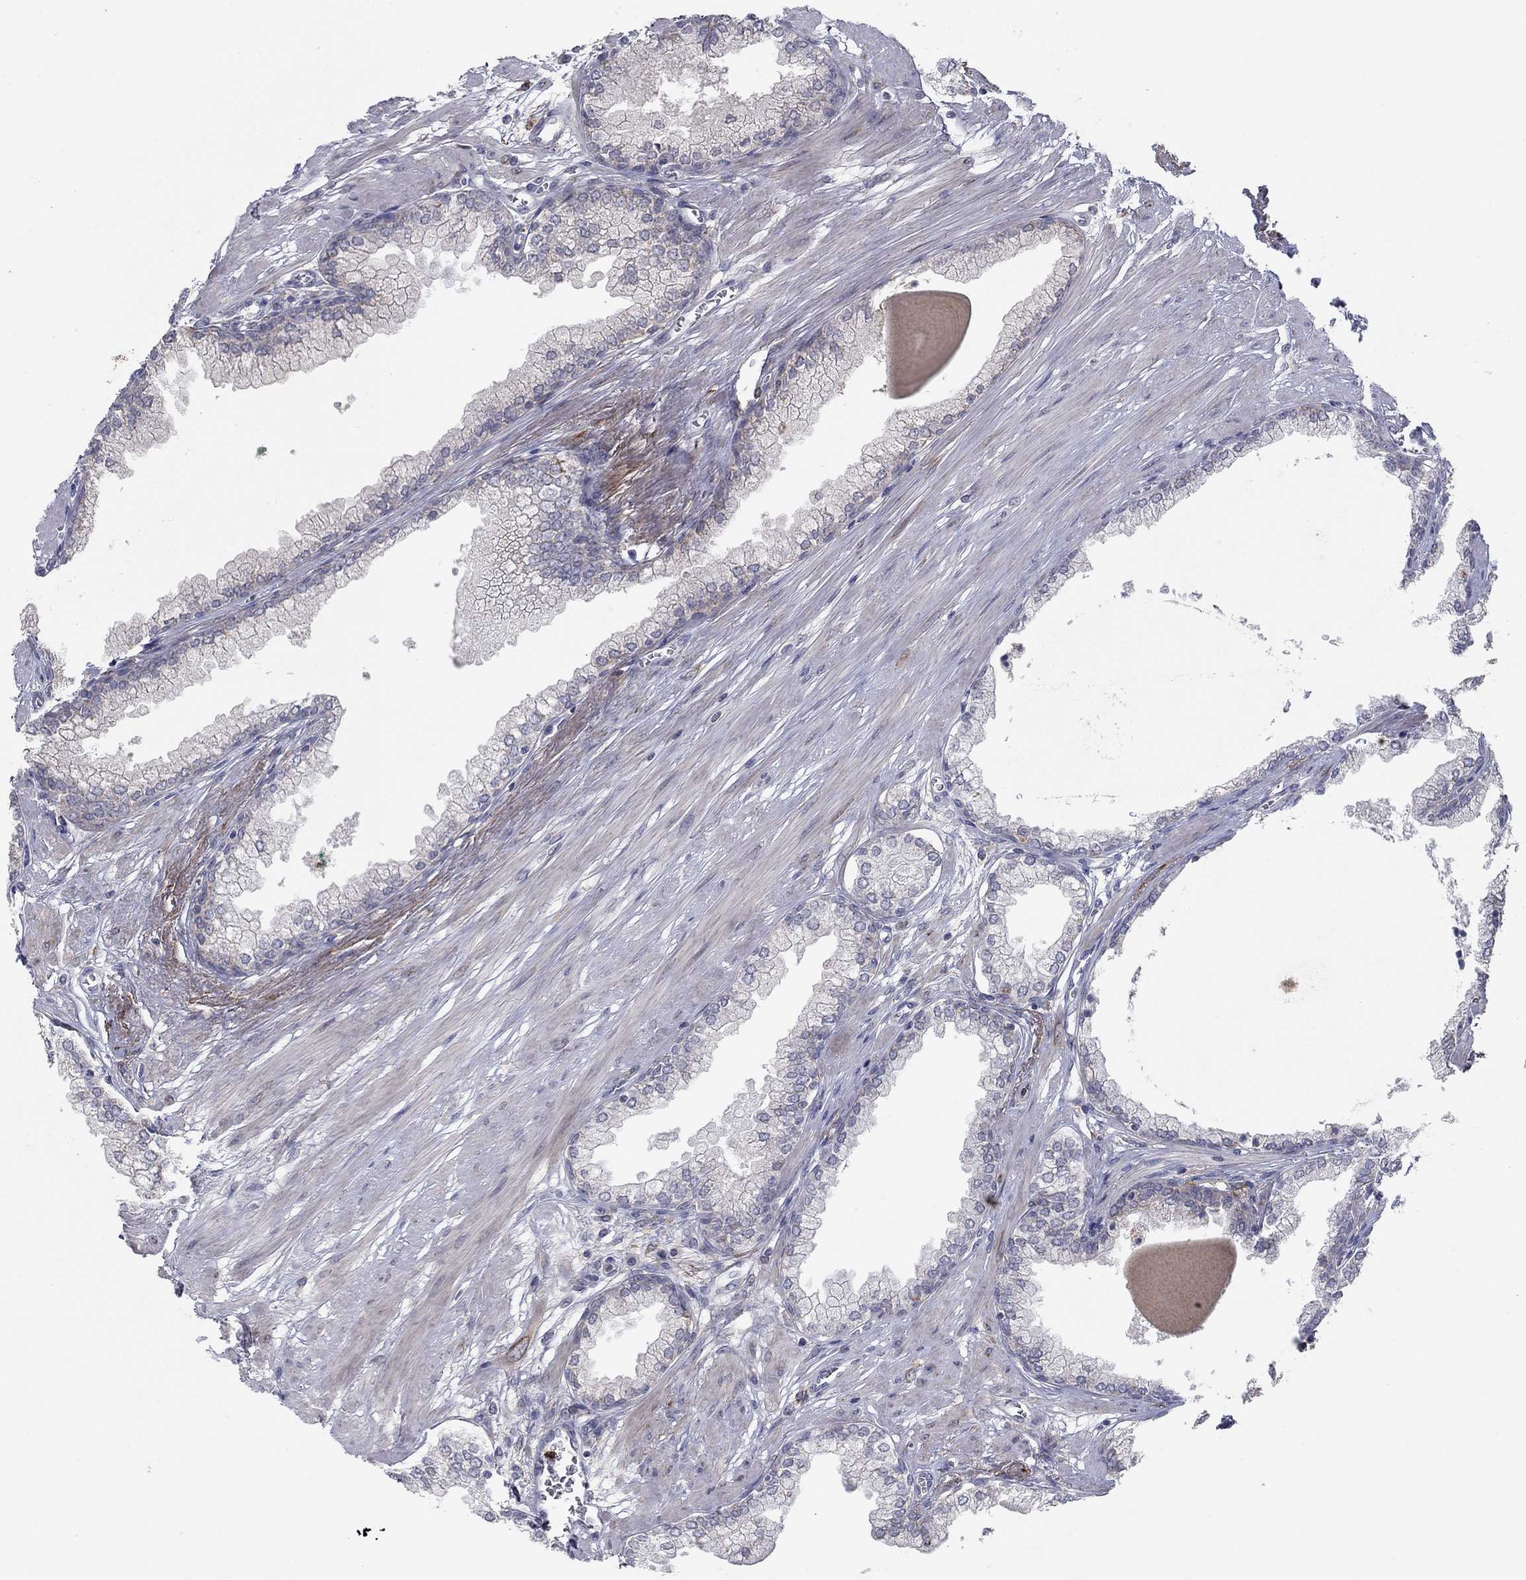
{"staining": {"intensity": "negative", "quantity": "none", "location": "none"}, "tissue": "prostate cancer", "cell_type": "Tumor cells", "image_type": "cancer", "snomed": [{"axis": "morphology", "description": "Adenocarcinoma, NOS"}, {"axis": "topography", "description": "Prostate and seminal vesicle, NOS"}, {"axis": "topography", "description": "Prostate"}], "caption": "There is no significant positivity in tumor cells of prostate adenocarcinoma.", "gene": "PTGDS", "patient": {"sex": "male", "age": 69}}